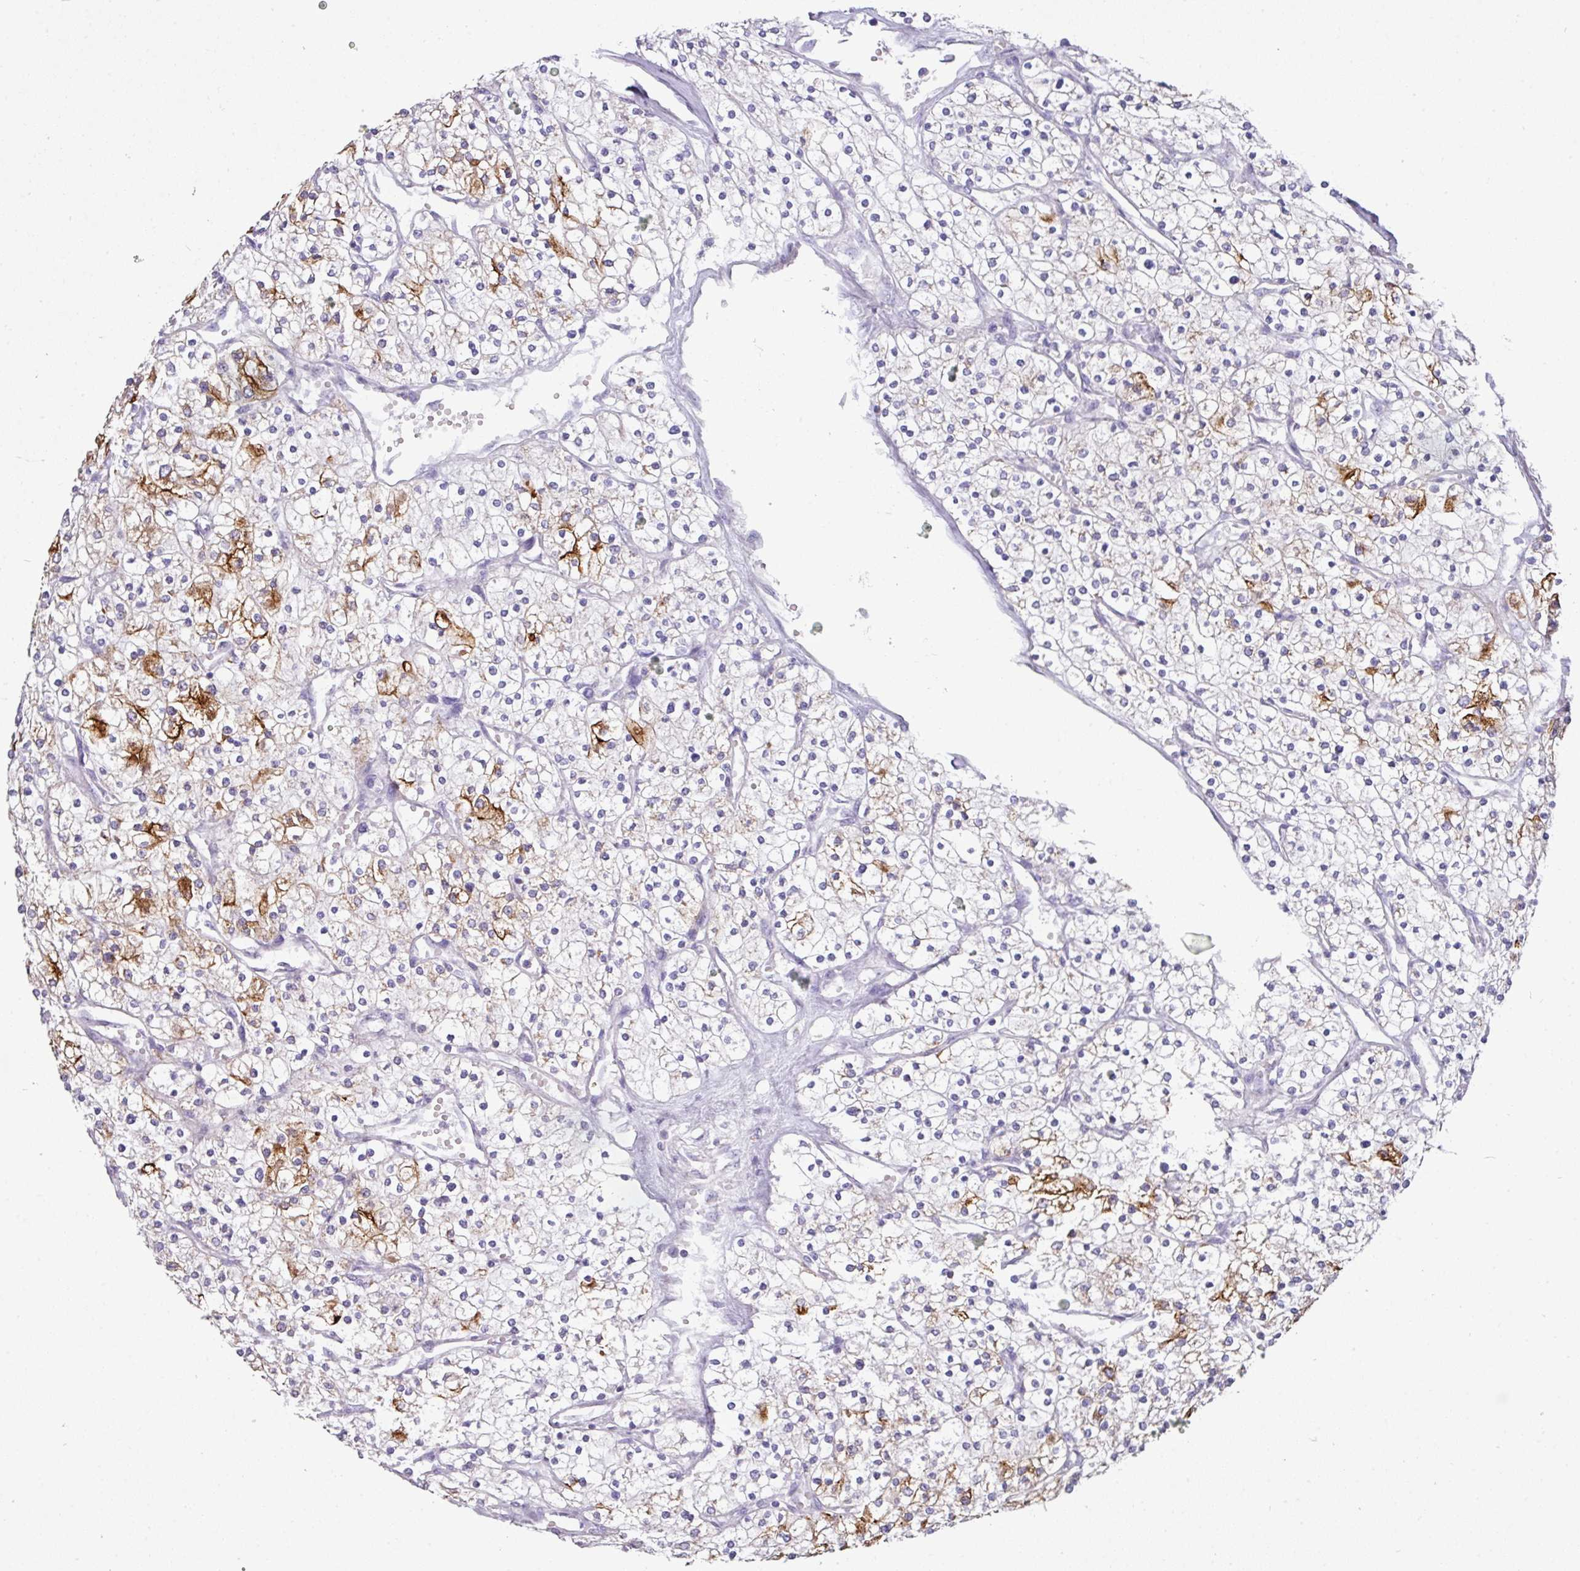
{"staining": {"intensity": "moderate", "quantity": "25%-75%", "location": "cytoplasmic/membranous"}, "tissue": "renal cancer", "cell_type": "Tumor cells", "image_type": "cancer", "snomed": [{"axis": "morphology", "description": "Adenocarcinoma, NOS"}, {"axis": "topography", "description": "Kidney"}], "caption": "Renal cancer stained with a brown dye shows moderate cytoplasmic/membranous positive expression in approximately 25%-75% of tumor cells.", "gene": "TRAPPC1", "patient": {"sex": "male", "age": 80}}